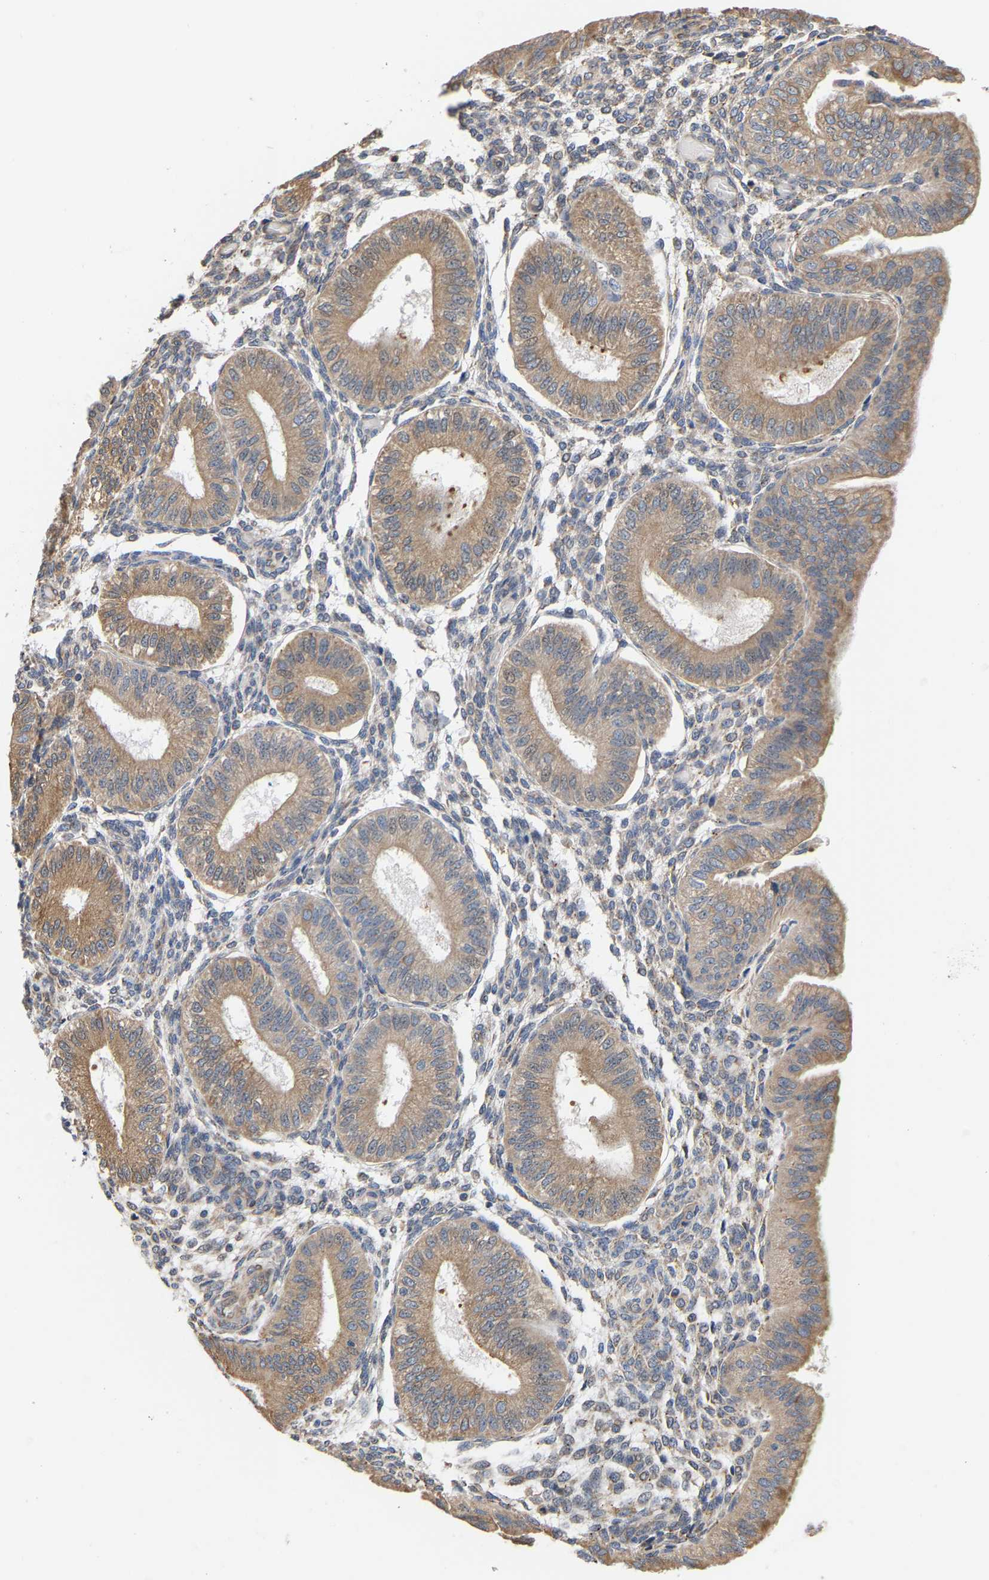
{"staining": {"intensity": "weak", "quantity": "<25%", "location": "cytoplasmic/membranous"}, "tissue": "endometrium", "cell_type": "Cells in endometrial stroma", "image_type": "normal", "snomed": [{"axis": "morphology", "description": "Normal tissue, NOS"}, {"axis": "topography", "description": "Endometrium"}], "caption": "This is an immunohistochemistry (IHC) photomicrograph of unremarkable endometrium. There is no positivity in cells in endometrial stroma.", "gene": "ARAP1", "patient": {"sex": "female", "age": 39}}